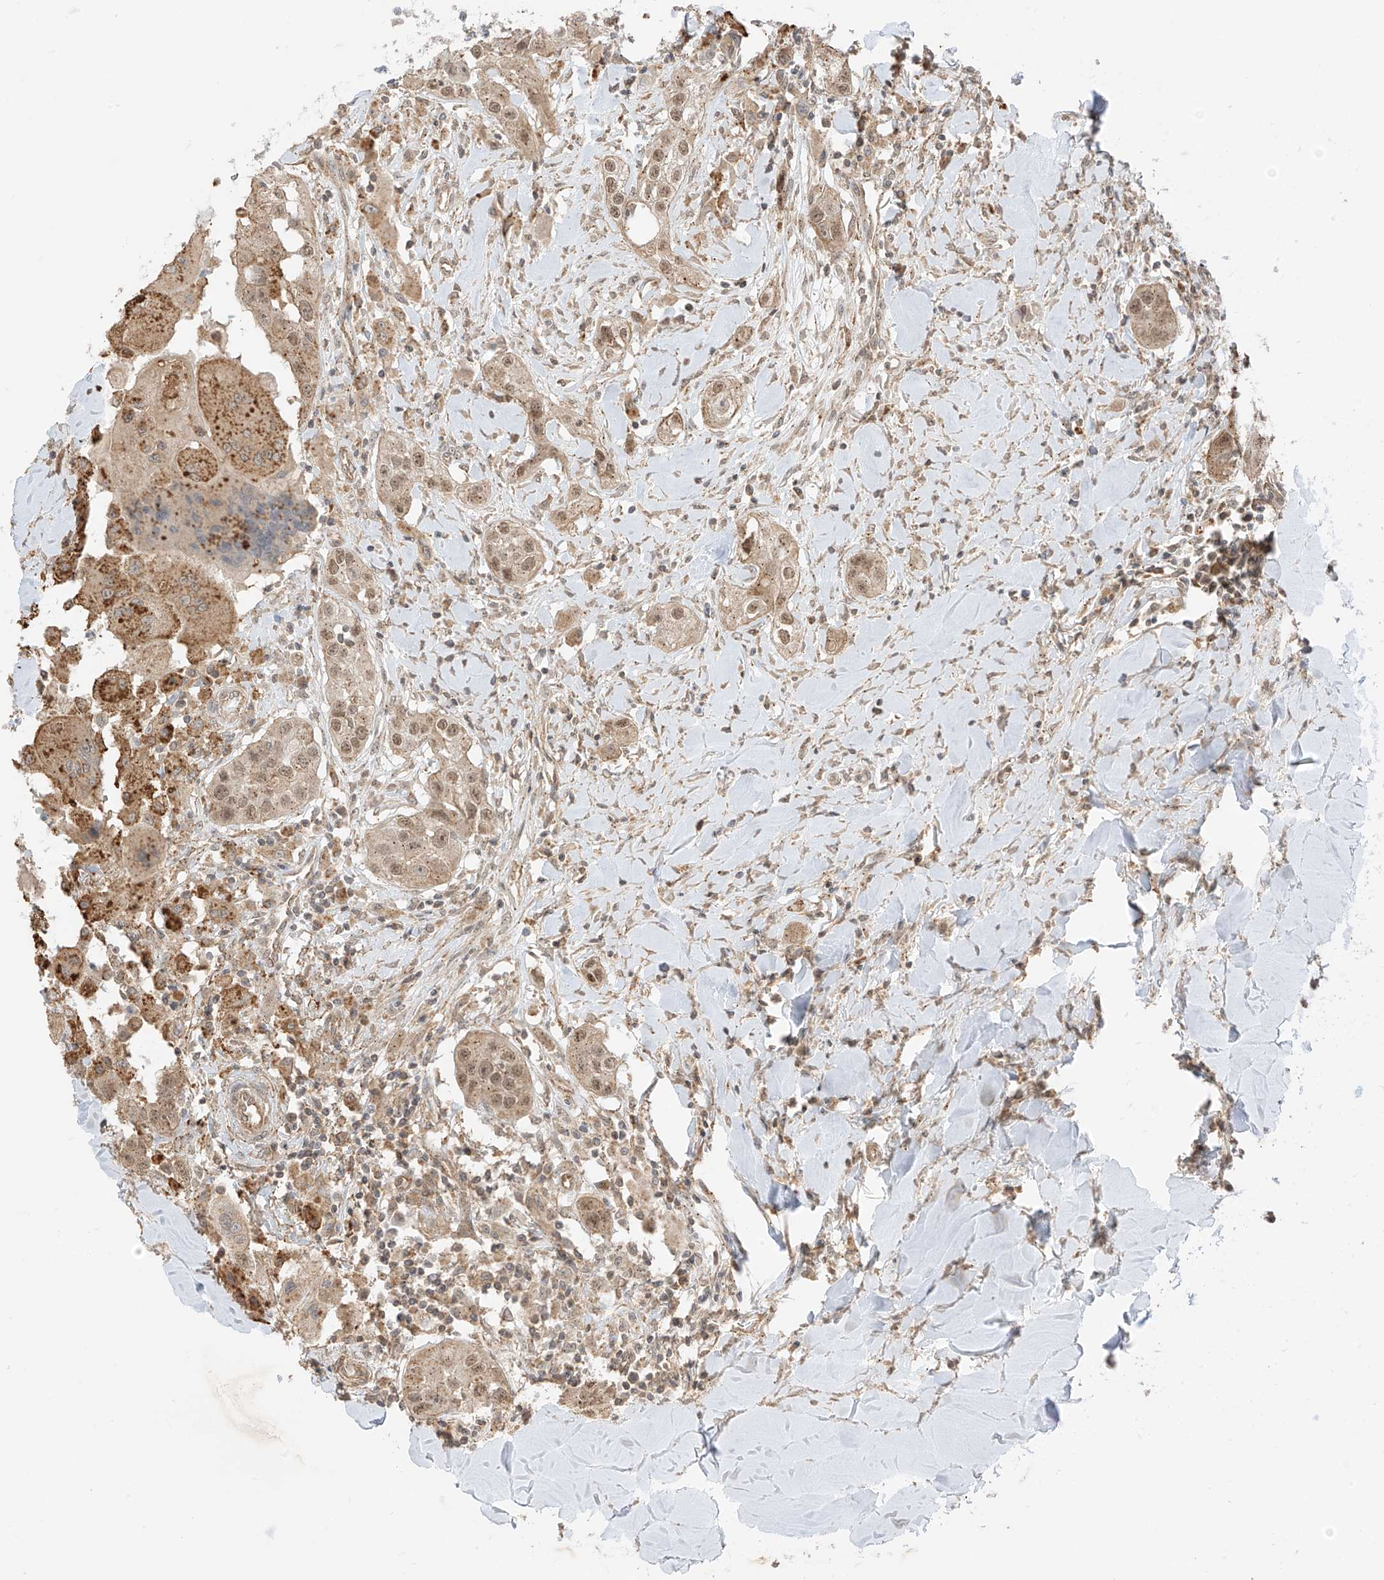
{"staining": {"intensity": "moderate", "quantity": ">75%", "location": "cytoplasmic/membranous,nuclear"}, "tissue": "head and neck cancer", "cell_type": "Tumor cells", "image_type": "cancer", "snomed": [{"axis": "morphology", "description": "Normal tissue, NOS"}, {"axis": "morphology", "description": "Squamous cell carcinoma, NOS"}, {"axis": "topography", "description": "Skeletal muscle"}, {"axis": "topography", "description": "Head-Neck"}], "caption": "About >75% of tumor cells in human squamous cell carcinoma (head and neck) exhibit moderate cytoplasmic/membranous and nuclear protein positivity as visualized by brown immunohistochemical staining.", "gene": "N4BP3", "patient": {"sex": "male", "age": 51}}